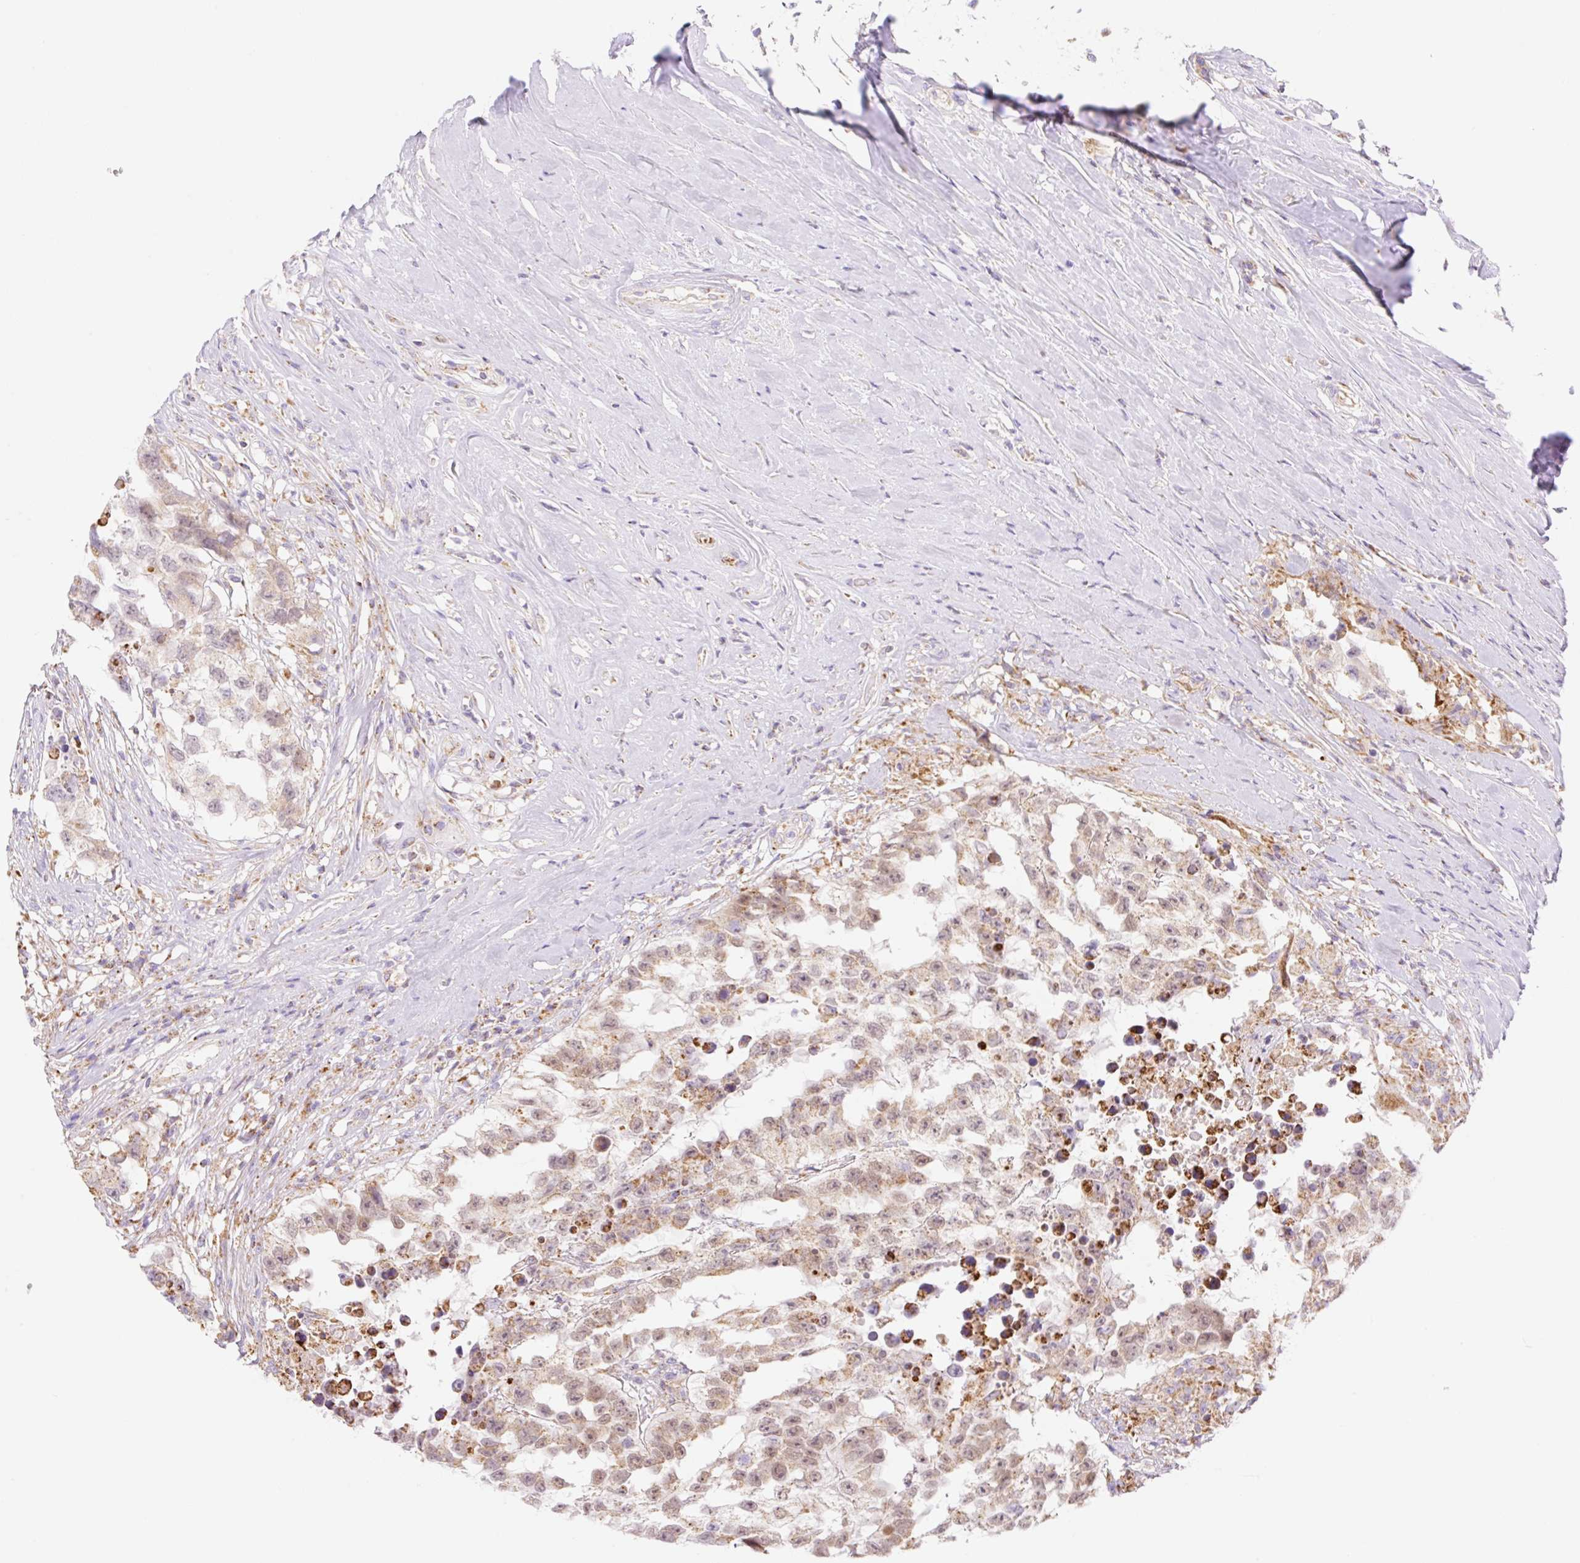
{"staining": {"intensity": "moderate", "quantity": "25%-75%", "location": "cytoplasmic/membranous,nuclear"}, "tissue": "testis cancer", "cell_type": "Tumor cells", "image_type": "cancer", "snomed": [{"axis": "morphology", "description": "Carcinoma, Embryonal, NOS"}, {"axis": "topography", "description": "Testis"}], "caption": "A micrograph of testis embryonal carcinoma stained for a protein reveals moderate cytoplasmic/membranous and nuclear brown staining in tumor cells. (brown staining indicates protein expression, while blue staining denotes nuclei).", "gene": "ETNK2", "patient": {"sex": "male", "age": 83}}